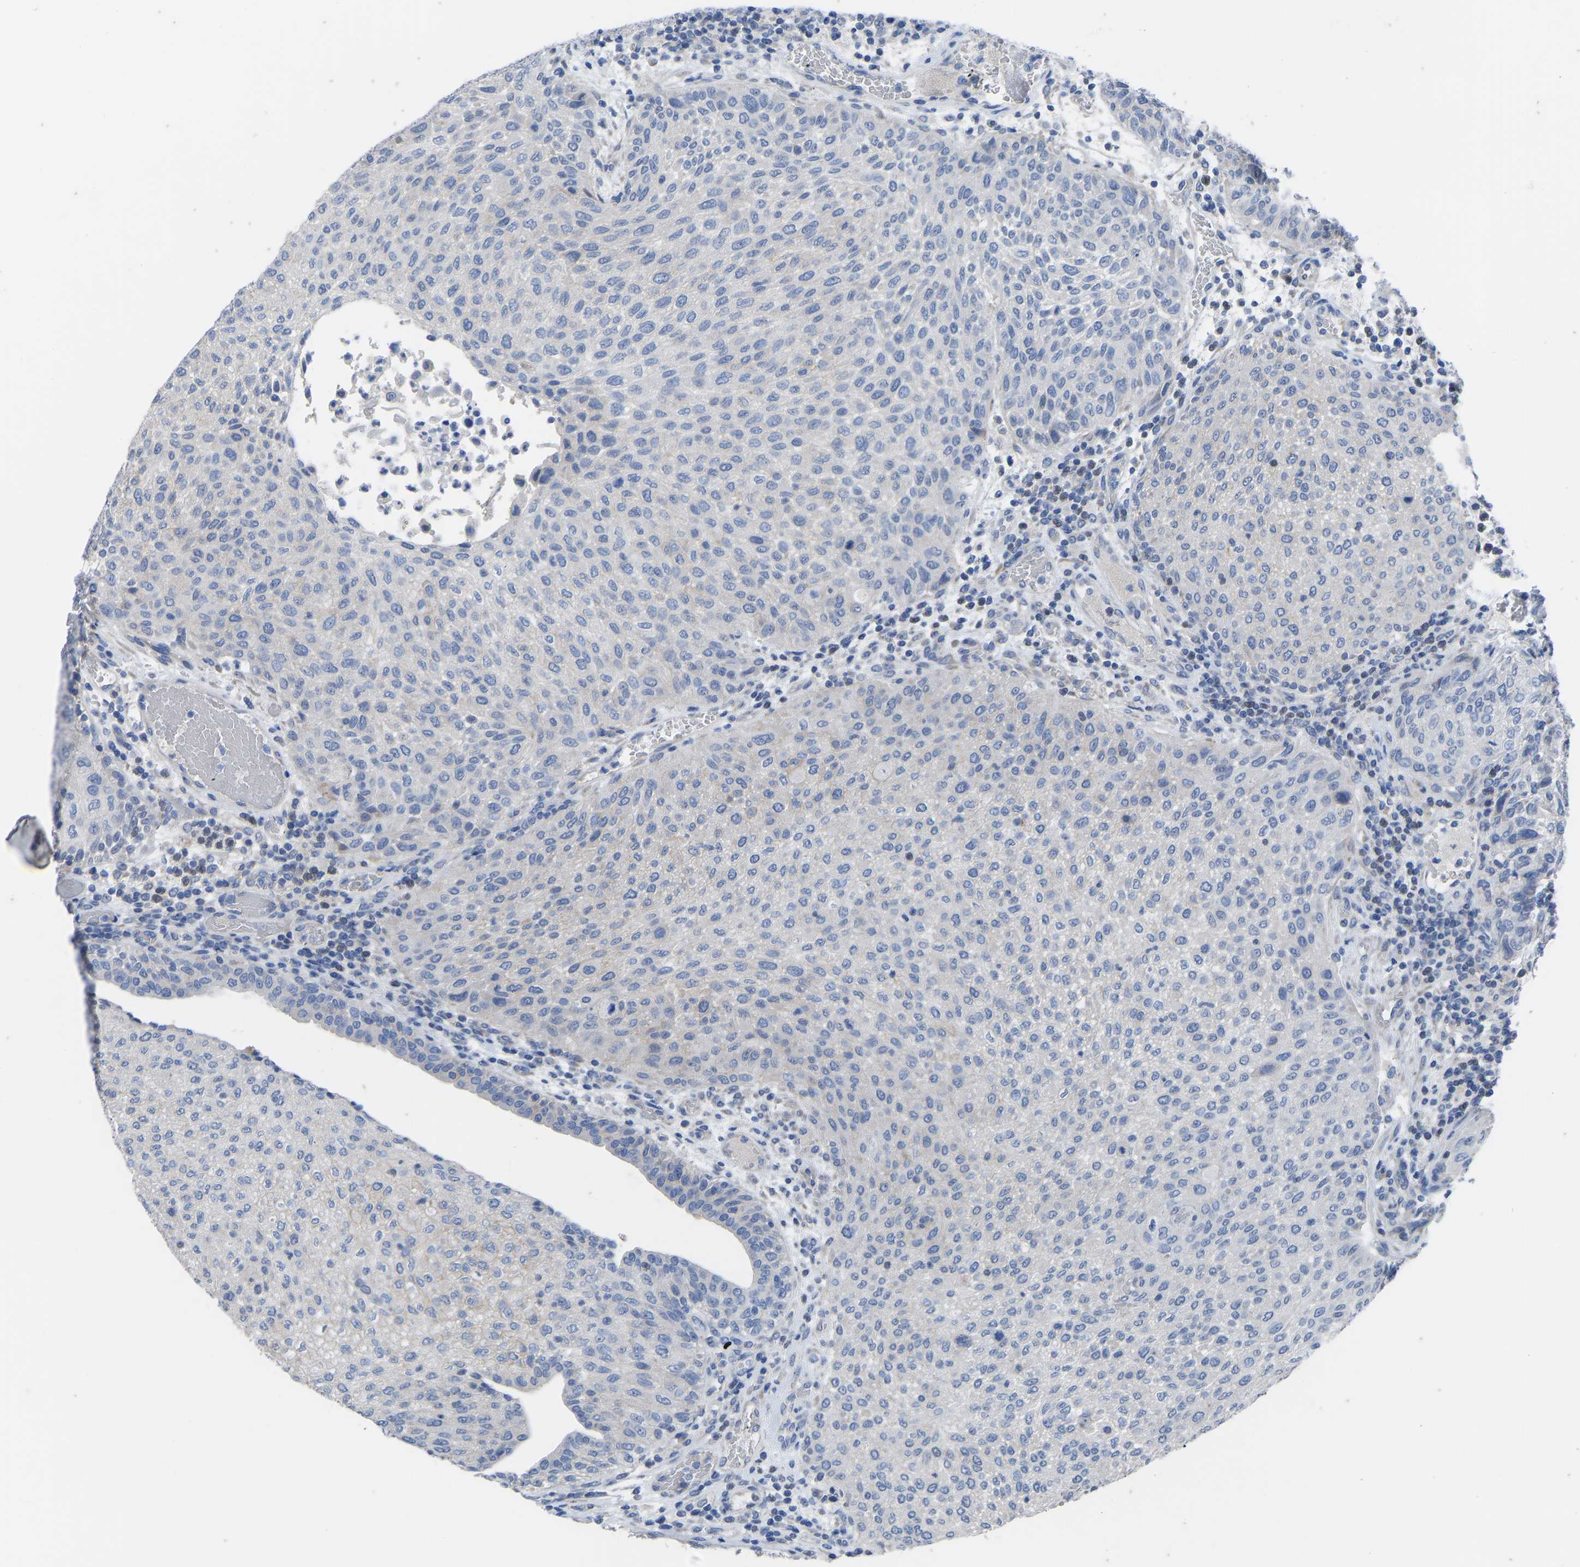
{"staining": {"intensity": "negative", "quantity": "none", "location": "none"}, "tissue": "urothelial cancer", "cell_type": "Tumor cells", "image_type": "cancer", "snomed": [{"axis": "morphology", "description": "Urothelial carcinoma, Low grade"}, {"axis": "morphology", "description": "Urothelial carcinoma, High grade"}, {"axis": "topography", "description": "Urinary bladder"}], "caption": "This is an immunohistochemistry photomicrograph of urothelial cancer. There is no staining in tumor cells.", "gene": "OLIG2", "patient": {"sex": "male", "age": 35}}